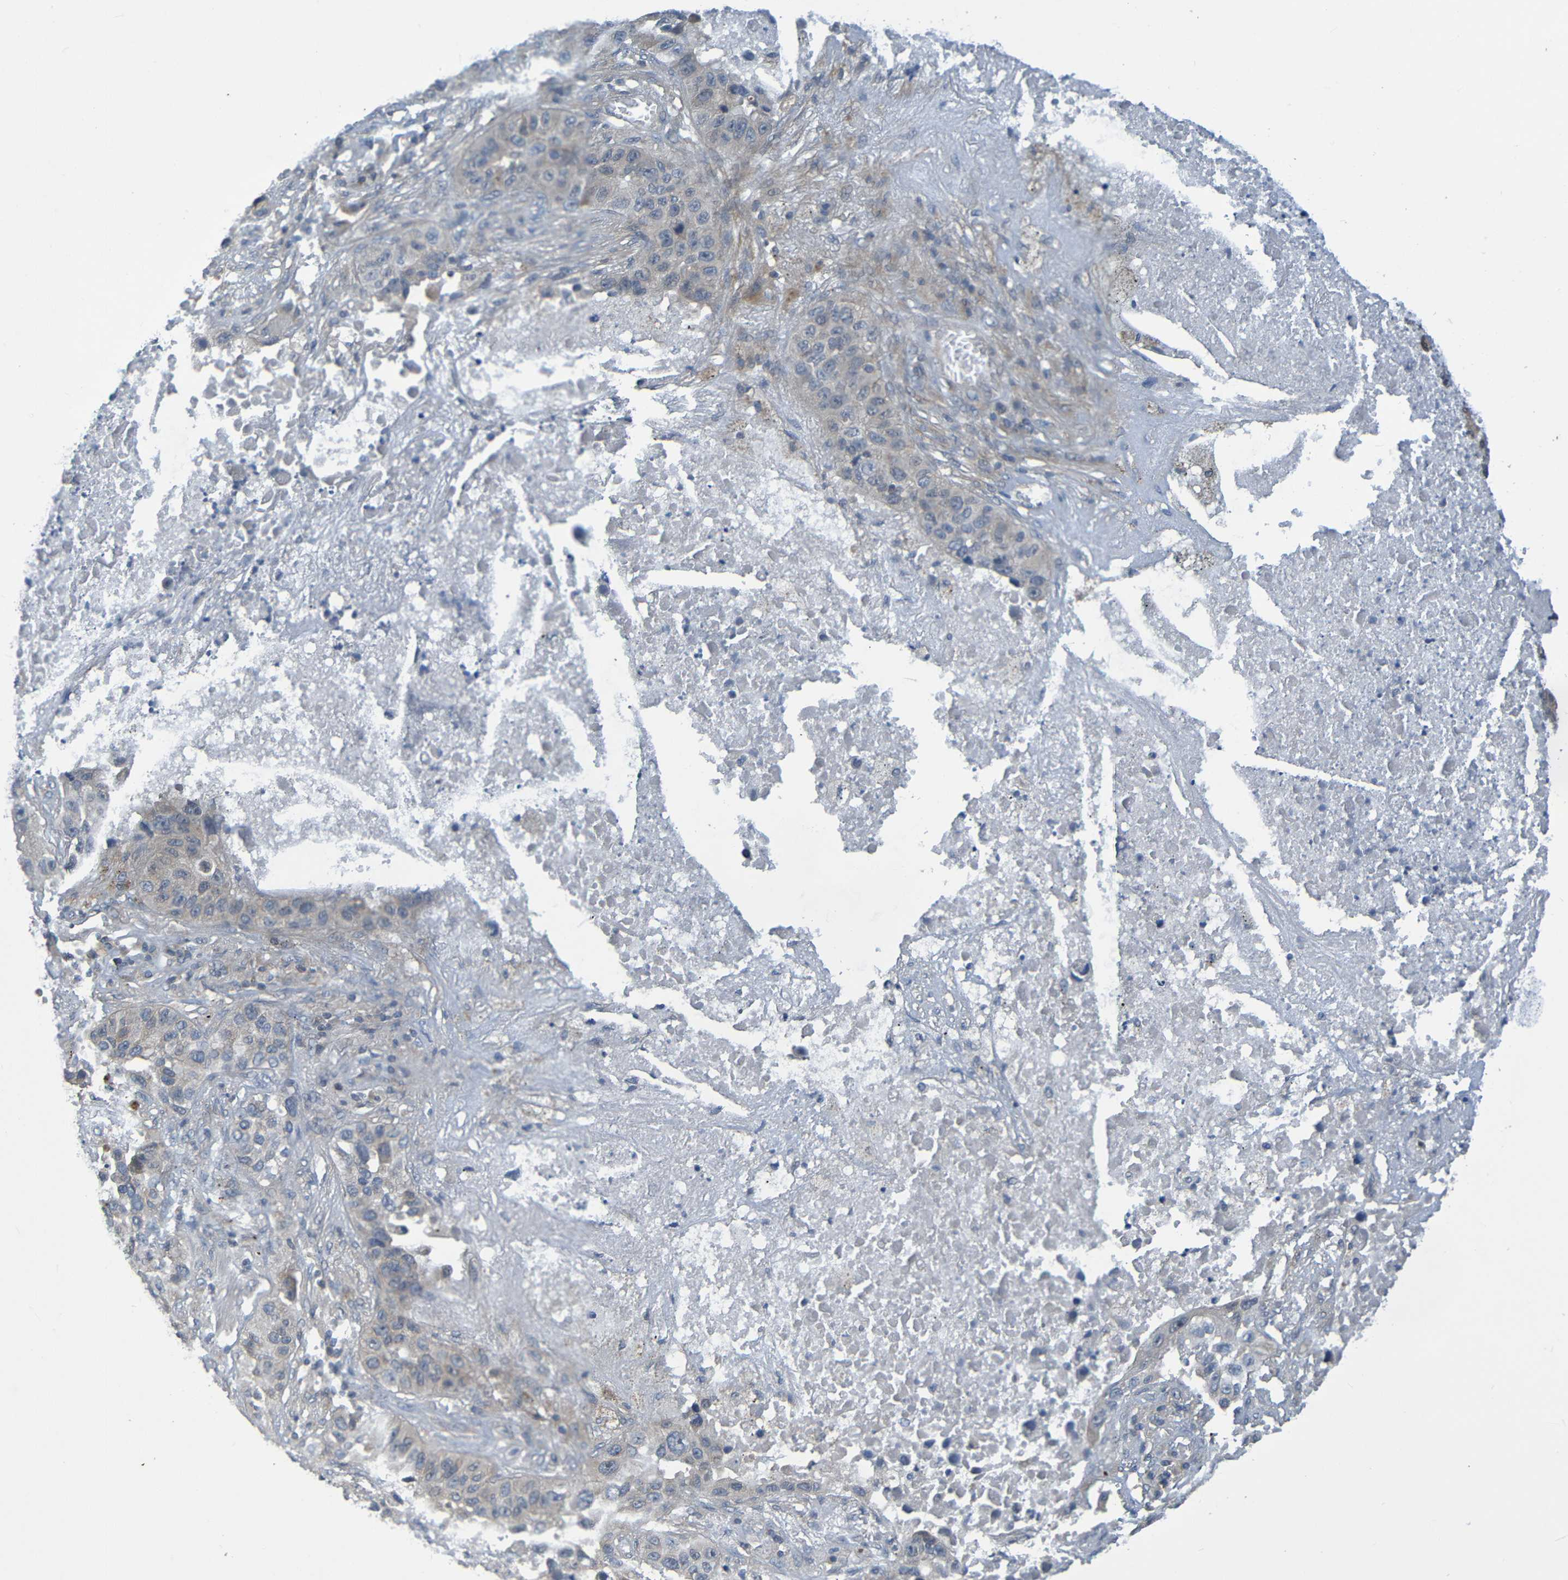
{"staining": {"intensity": "weak", "quantity": "<25%", "location": "cytoplasmic/membranous"}, "tissue": "lung cancer", "cell_type": "Tumor cells", "image_type": "cancer", "snomed": [{"axis": "morphology", "description": "Squamous cell carcinoma, NOS"}, {"axis": "topography", "description": "Lung"}], "caption": "Human lung squamous cell carcinoma stained for a protein using immunohistochemistry (IHC) reveals no expression in tumor cells.", "gene": "CYP4F2", "patient": {"sex": "male", "age": 57}}